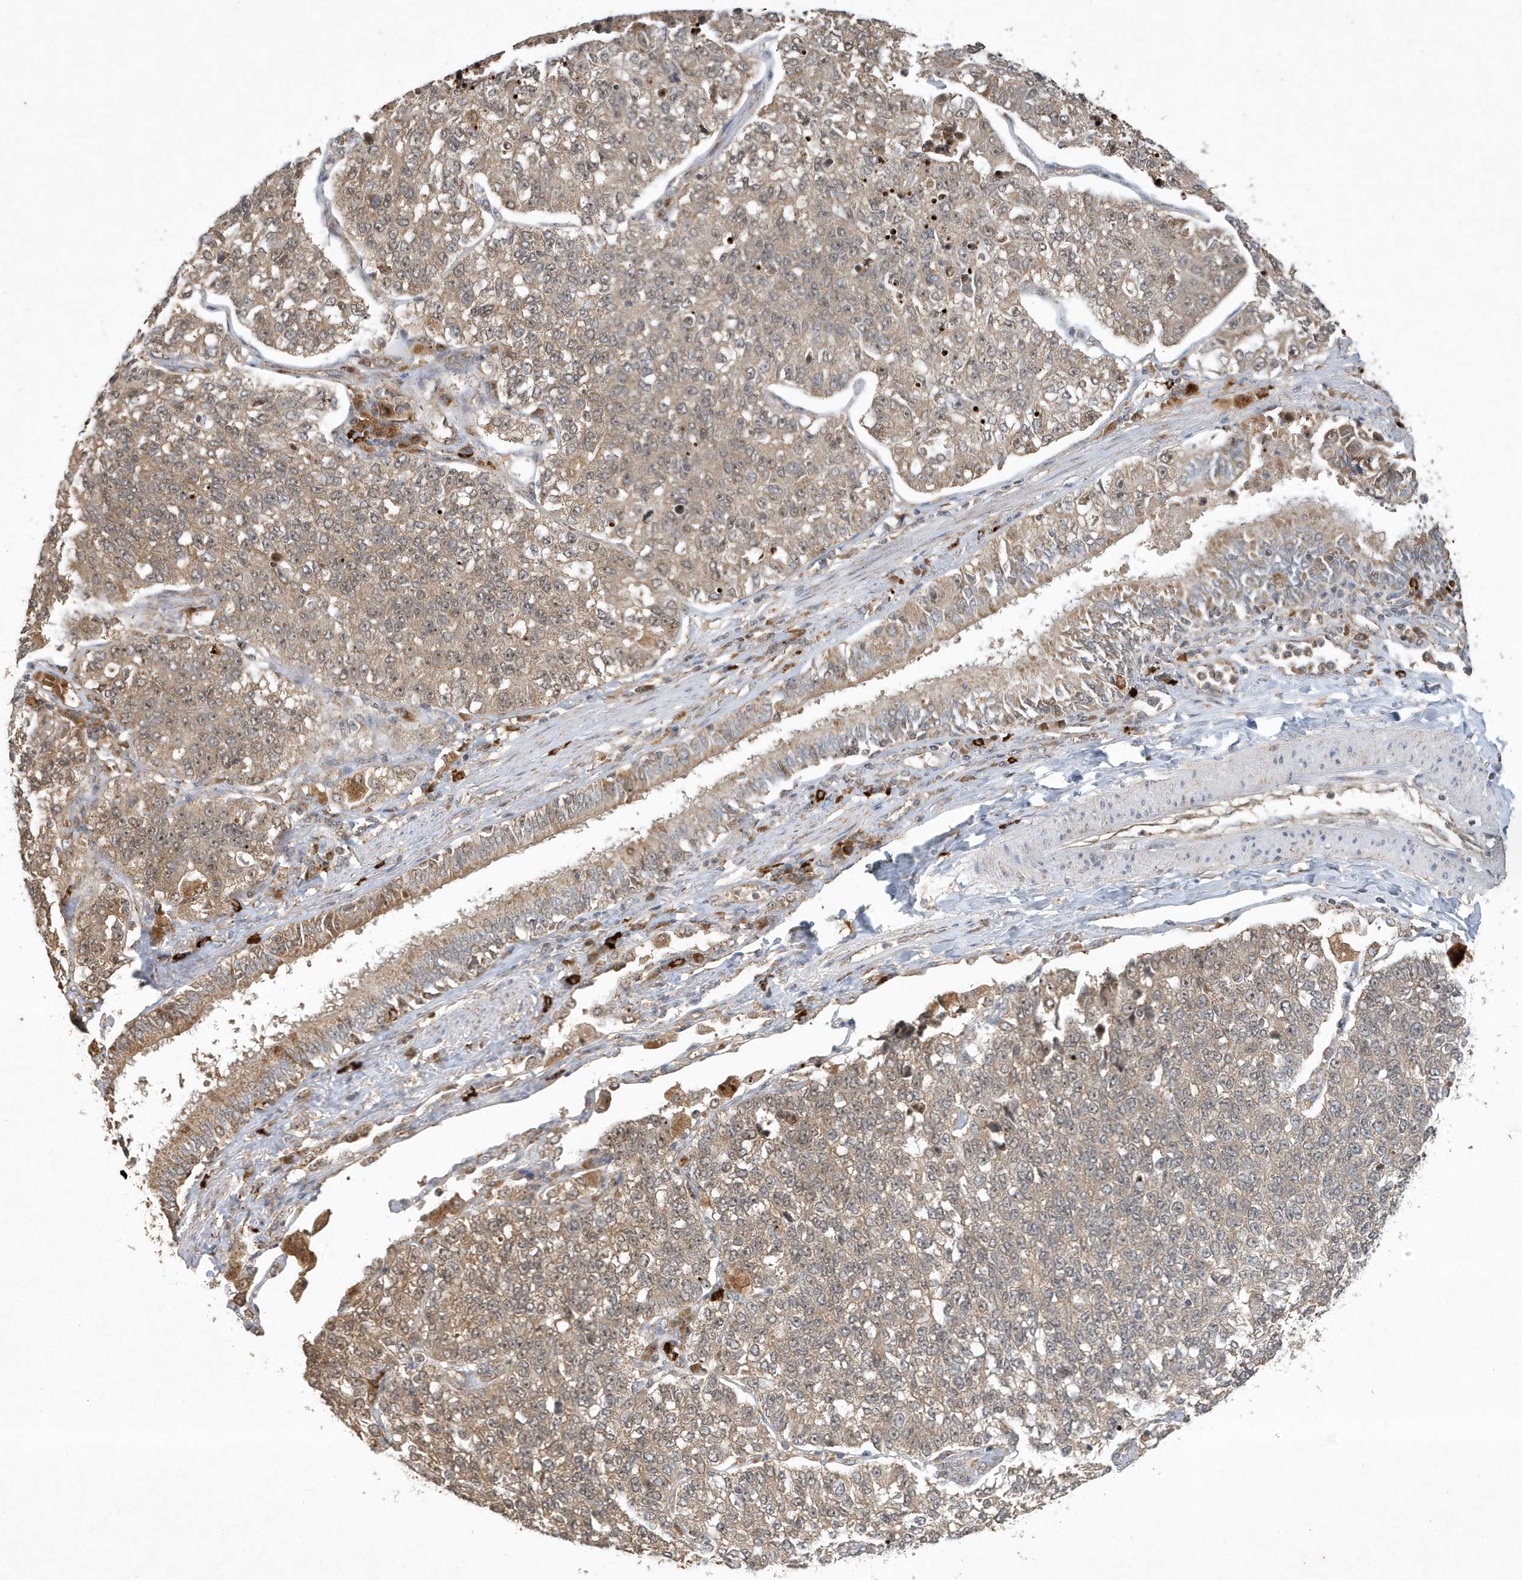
{"staining": {"intensity": "moderate", "quantity": ">75%", "location": "cytoplasmic/membranous,nuclear"}, "tissue": "lung cancer", "cell_type": "Tumor cells", "image_type": "cancer", "snomed": [{"axis": "morphology", "description": "Adenocarcinoma, NOS"}, {"axis": "topography", "description": "Lung"}], "caption": "Protein staining of lung cancer tissue shows moderate cytoplasmic/membranous and nuclear staining in about >75% of tumor cells. The protein of interest is stained brown, and the nuclei are stained in blue (DAB IHC with brightfield microscopy, high magnification).", "gene": "ABCB9", "patient": {"sex": "male", "age": 49}}